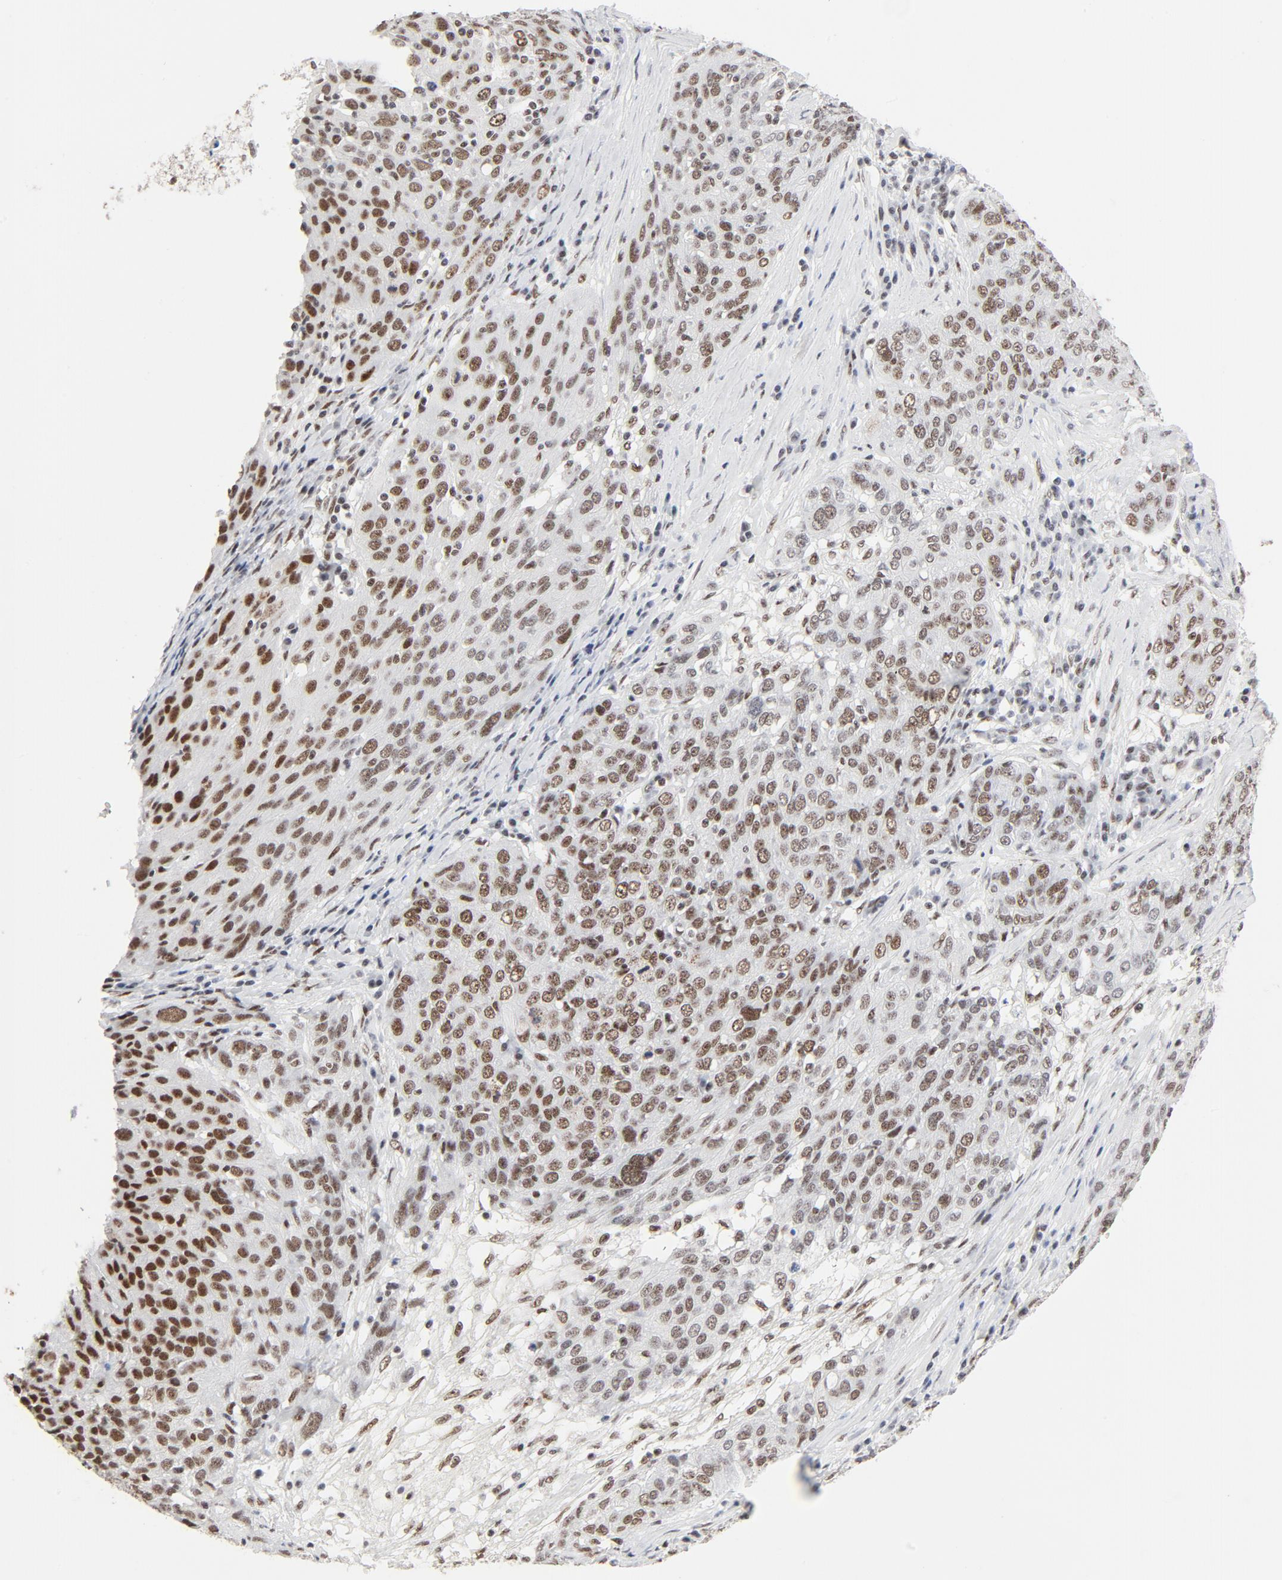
{"staining": {"intensity": "moderate", "quantity": ">75%", "location": "nuclear"}, "tissue": "ovarian cancer", "cell_type": "Tumor cells", "image_type": "cancer", "snomed": [{"axis": "morphology", "description": "Carcinoma, endometroid"}, {"axis": "topography", "description": "Ovary"}], "caption": "Ovarian cancer (endometroid carcinoma) tissue demonstrates moderate nuclear positivity in about >75% of tumor cells", "gene": "GTF2H1", "patient": {"sex": "female", "age": 50}}